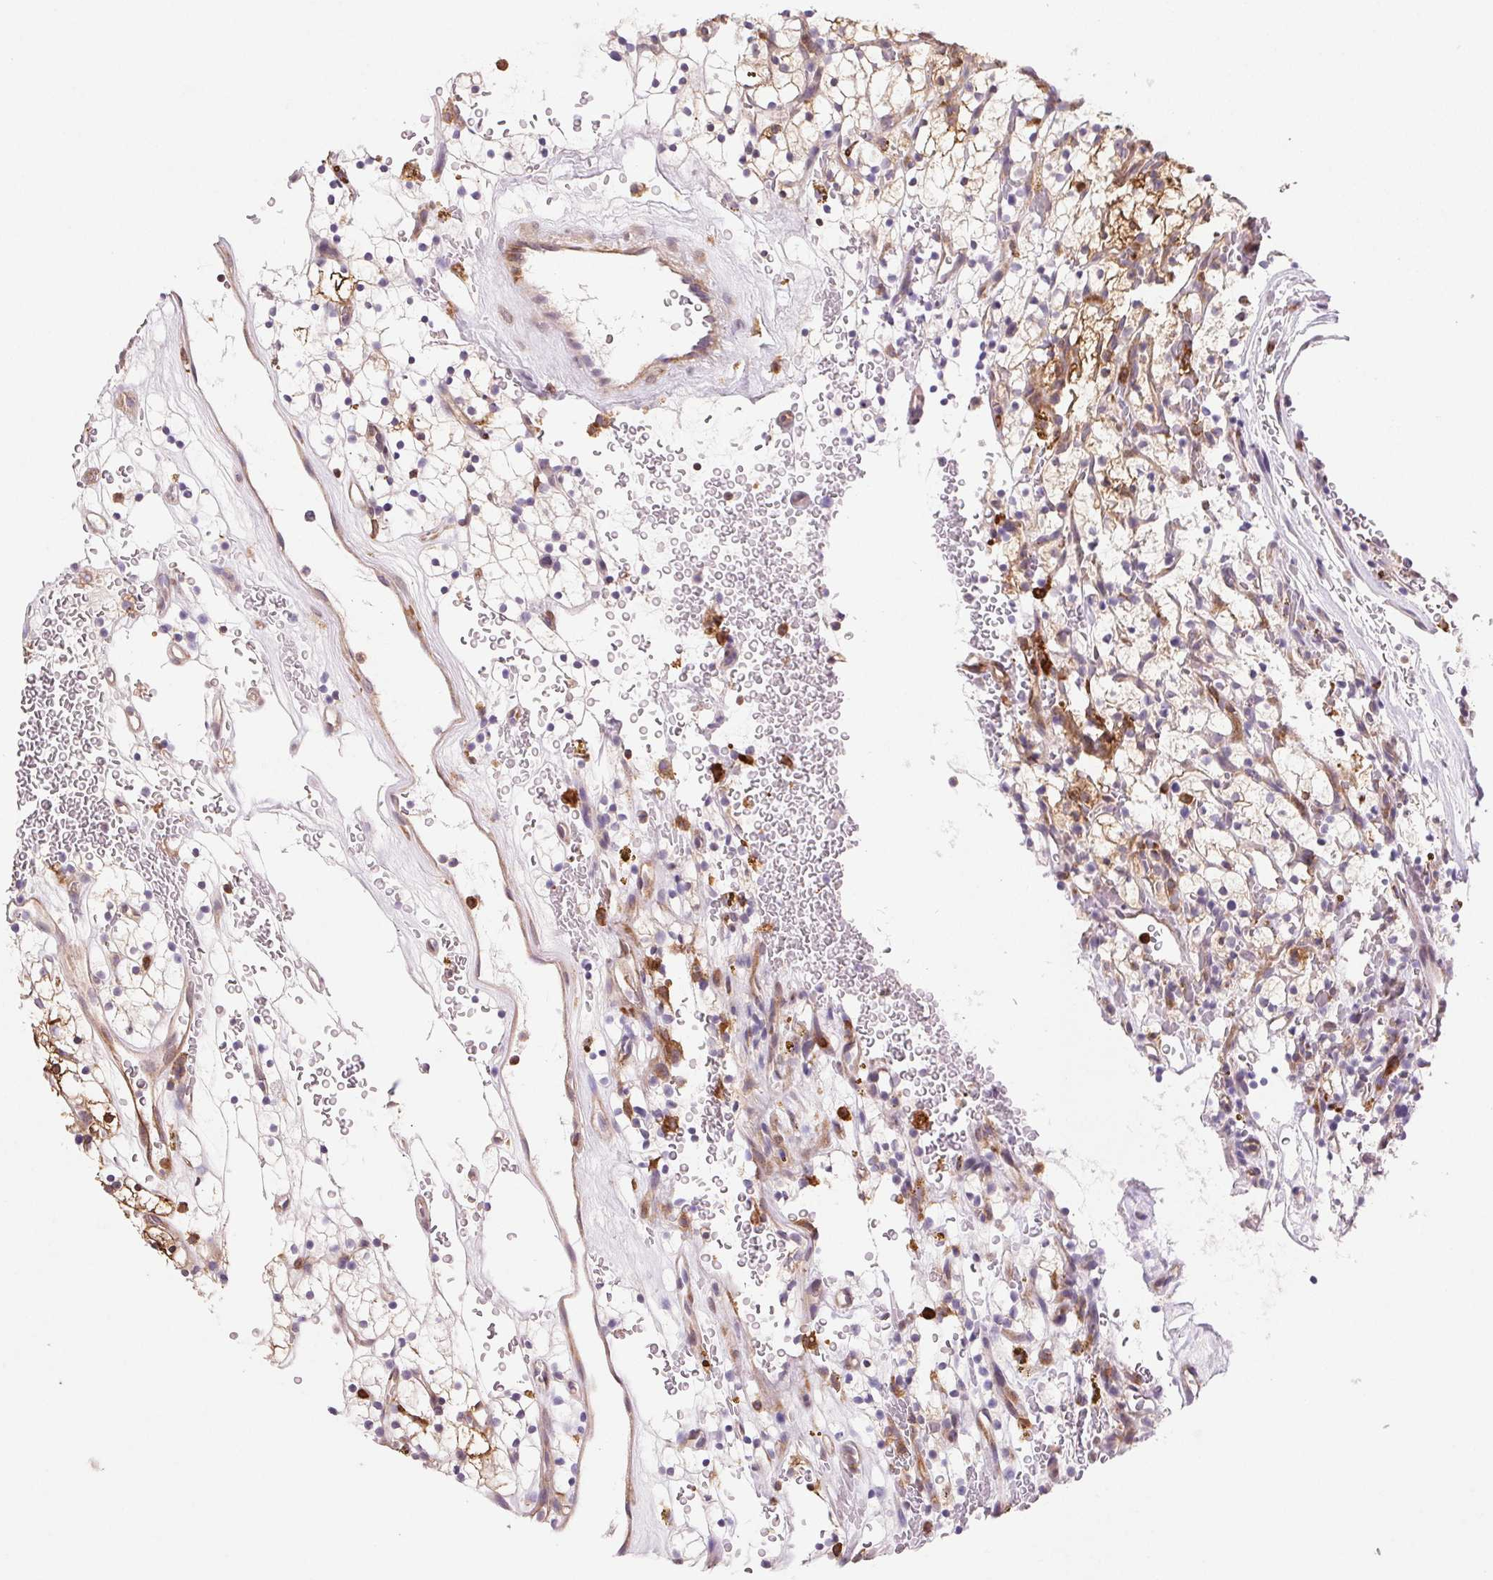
{"staining": {"intensity": "moderate", "quantity": "<25%", "location": "cytoplasmic/membranous"}, "tissue": "renal cancer", "cell_type": "Tumor cells", "image_type": "cancer", "snomed": [{"axis": "morphology", "description": "Adenocarcinoma, NOS"}, {"axis": "topography", "description": "Kidney"}], "caption": "Approximately <25% of tumor cells in renal cancer reveal moderate cytoplasmic/membranous protein staining as visualized by brown immunohistochemical staining.", "gene": "GBP1", "patient": {"sex": "female", "age": 64}}